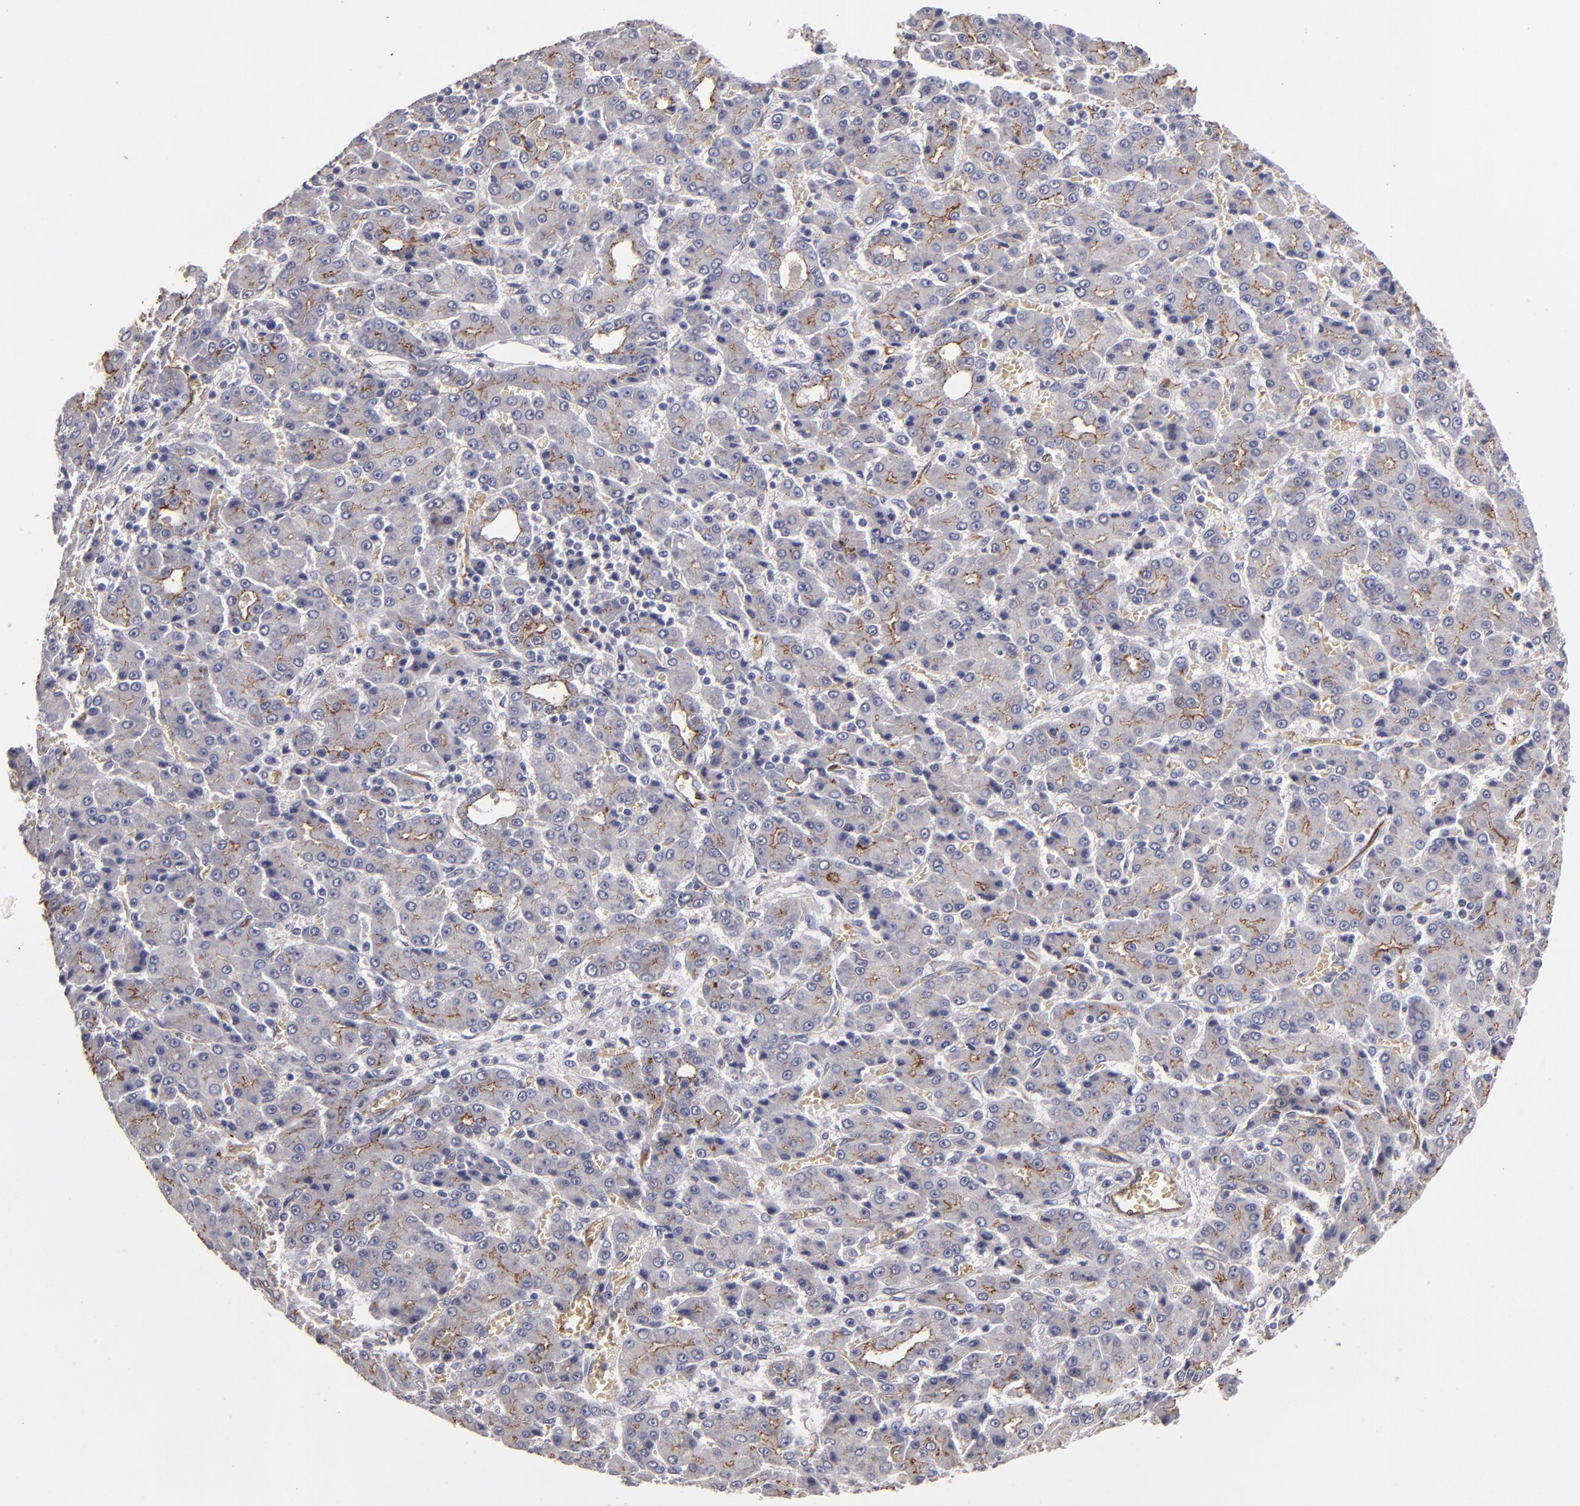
{"staining": {"intensity": "moderate", "quantity": "25%-75%", "location": "cytoplasmic/membranous"}, "tissue": "liver cancer", "cell_type": "Tumor cells", "image_type": "cancer", "snomed": [{"axis": "morphology", "description": "Carcinoma, Hepatocellular, NOS"}, {"axis": "topography", "description": "Liver"}], "caption": "Human liver cancer stained with a protein marker shows moderate staining in tumor cells.", "gene": "CLDN5", "patient": {"sex": "male", "age": 69}}